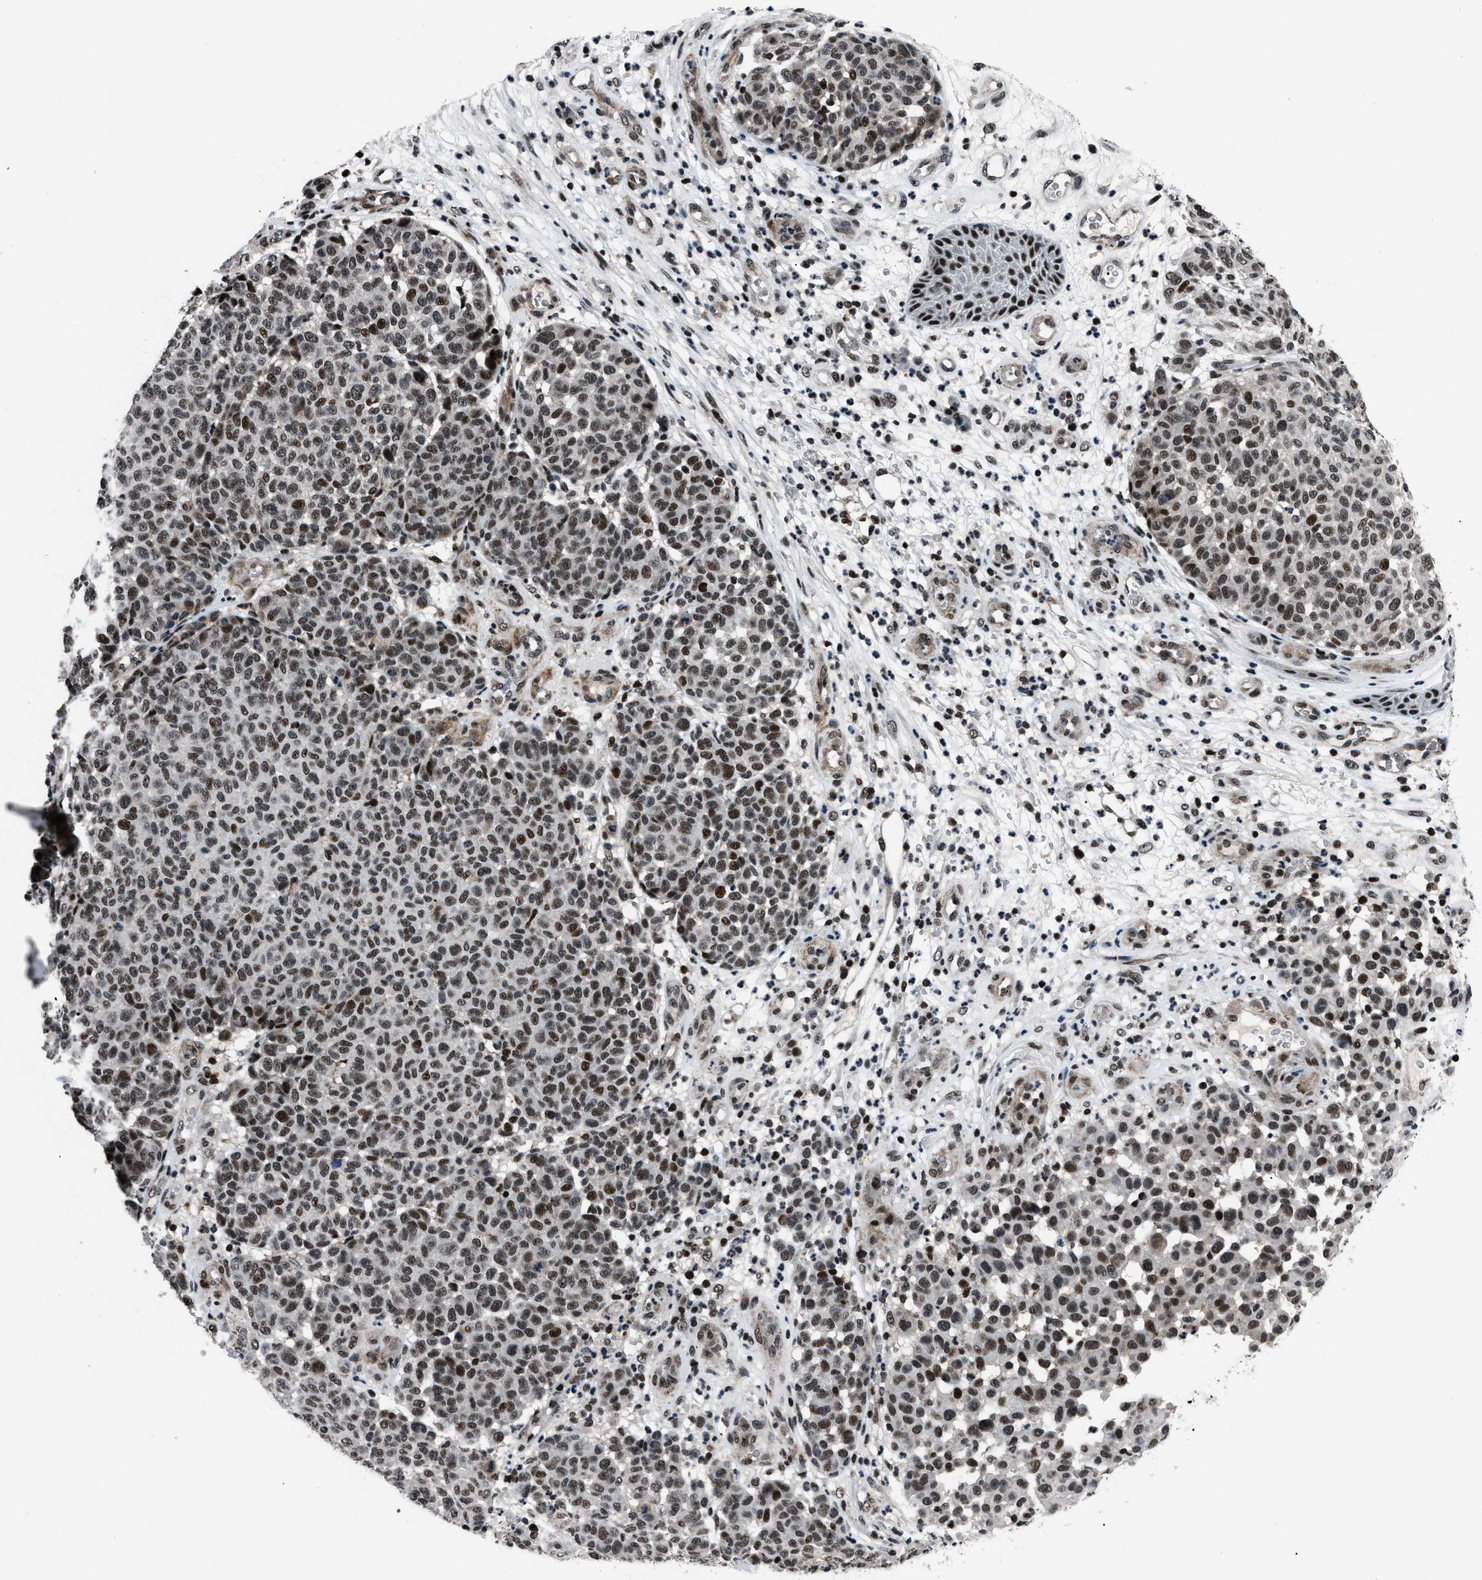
{"staining": {"intensity": "strong", "quantity": ">75%", "location": "nuclear"}, "tissue": "melanoma", "cell_type": "Tumor cells", "image_type": "cancer", "snomed": [{"axis": "morphology", "description": "Malignant melanoma, NOS"}, {"axis": "topography", "description": "Skin"}], "caption": "DAB (3,3'-diaminobenzidine) immunohistochemical staining of human malignant melanoma reveals strong nuclear protein positivity in about >75% of tumor cells. (DAB = brown stain, brightfield microscopy at high magnification).", "gene": "SMARCB1", "patient": {"sex": "male", "age": 59}}